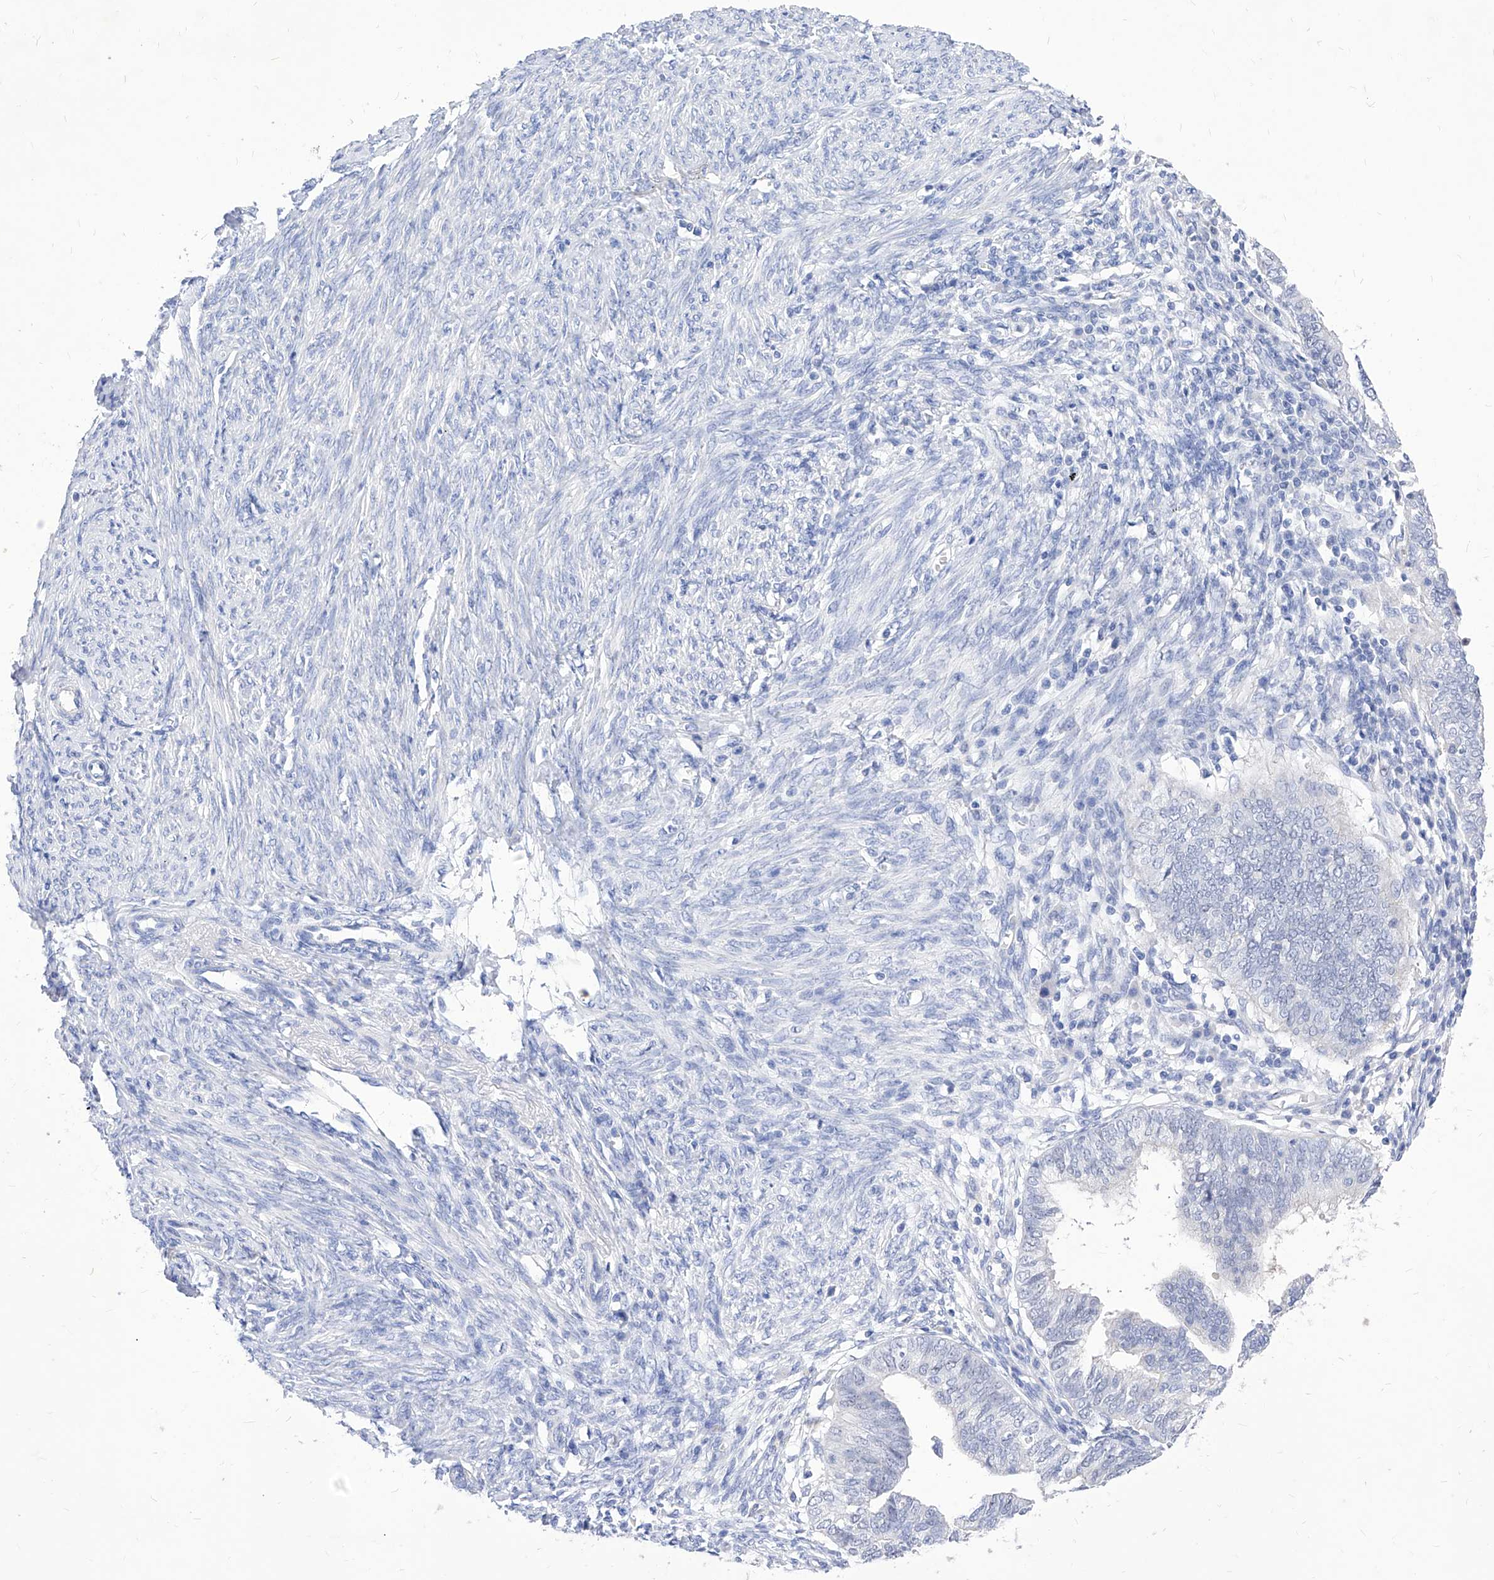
{"staining": {"intensity": "negative", "quantity": "none", "location": "none"}, "tissue": "endometrial cancer", "cell_type": "Tumor cells", "image_type": "cancer", "snomed": [{"axis": "morphology", "description": "Adenocarcinoma, NOS"}, {"axis": "topography", "description": "Uterus"}], "caption": "Tumor cells are negative for protein expression in human adenocarcinoma (endometrial).", "gene": "VAX1", "patient": {"sex": "female", "age": 77}}